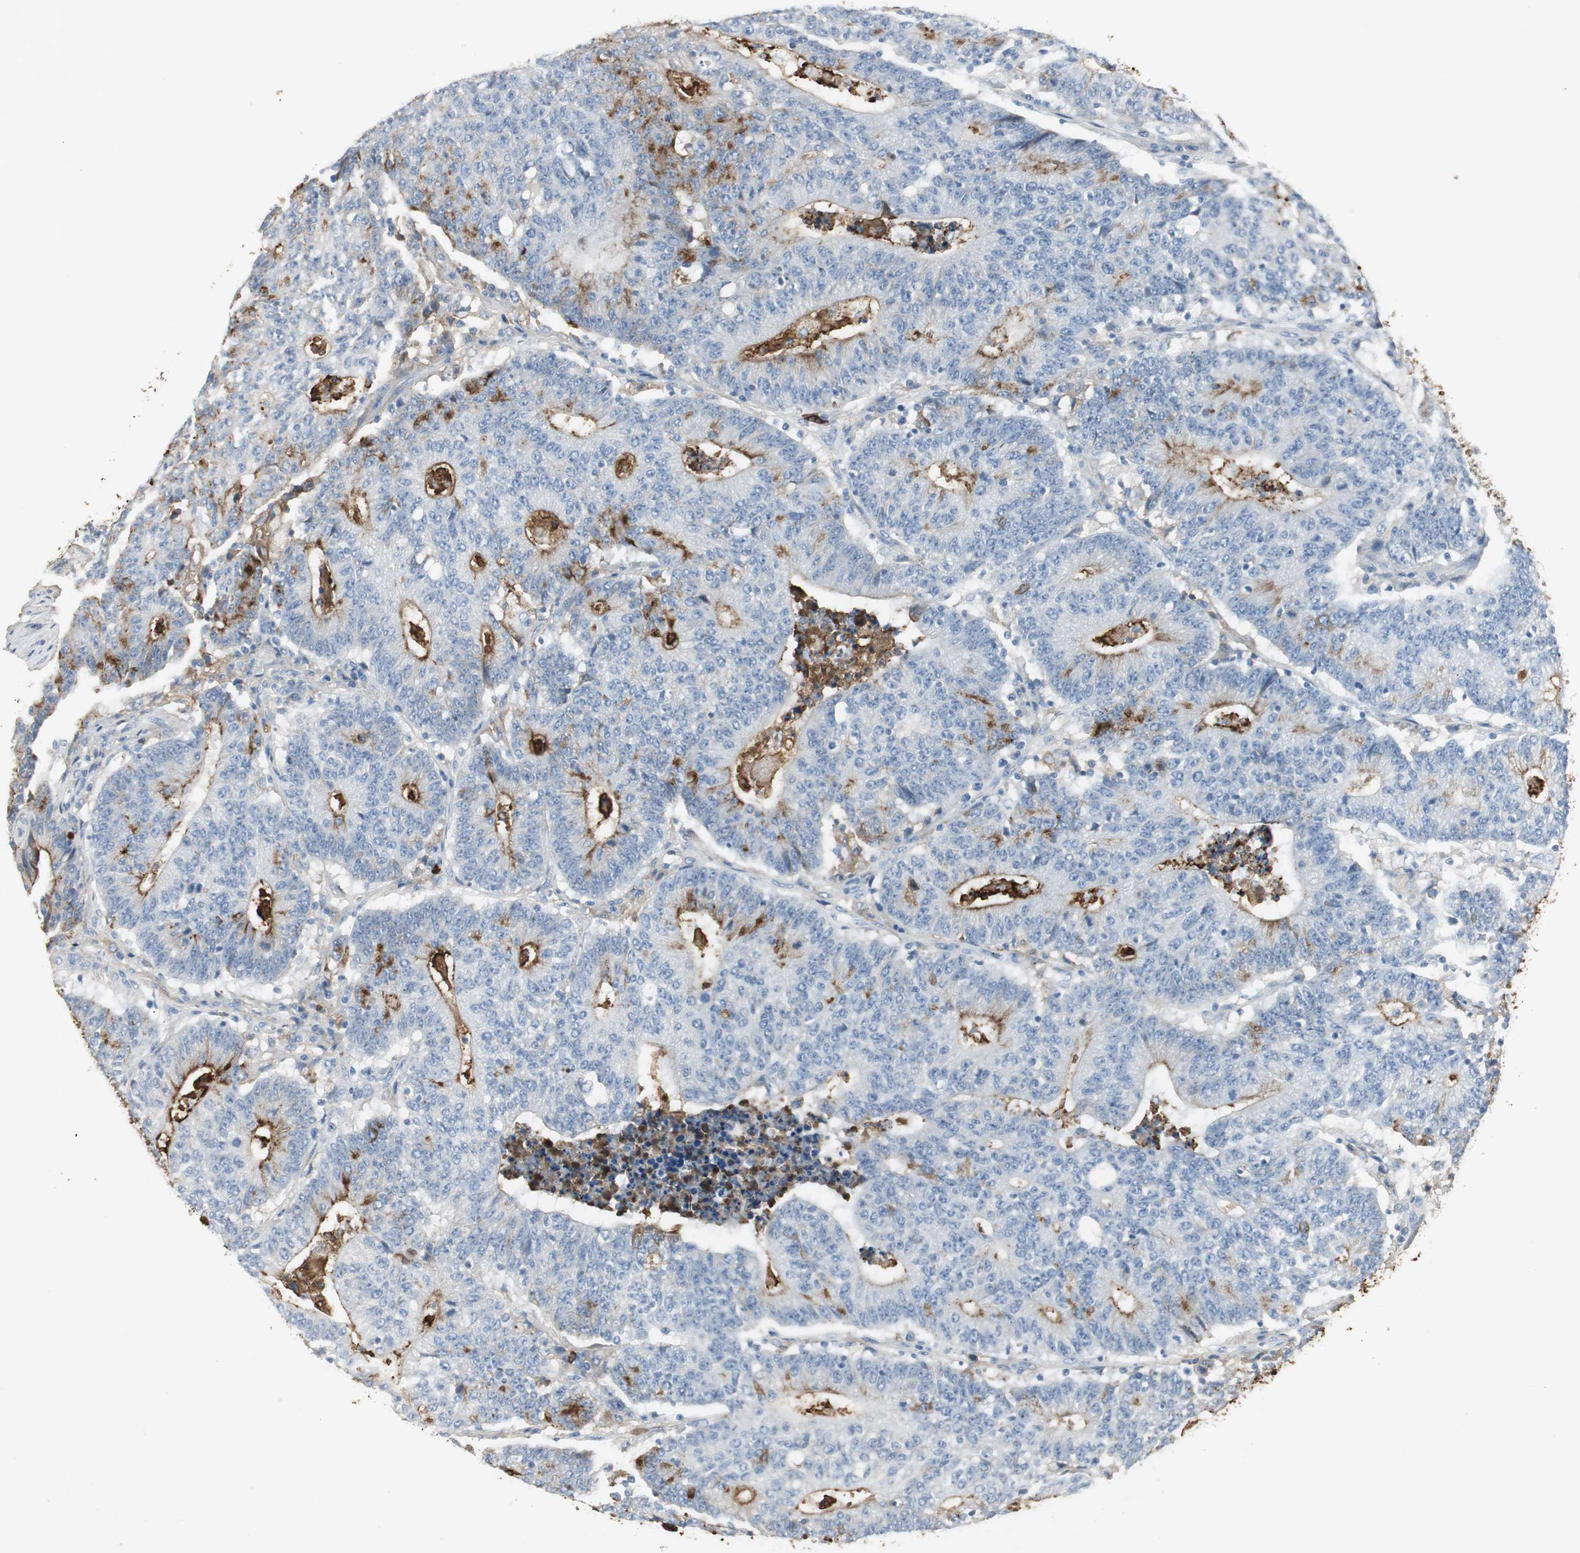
{"staining": {"intensity": "negative", "quantity": "none", "location": "none"}, "tissue": "colorectal cancer", "cell_type": "Tumor cells", "image_type": "cancer", "snomed": [{"axis": "morphology", "description": "Normal tissue, NOS"}, {"axis": "morphology", "description": "Adenocarcinoma, NOS"}, {"axis": "topography", "description": "Colon"}], "caption": "Colorectal cancer (adenocarcinoma) was stained to show a protein in brown. There is no significant expression in tumor cells.", "gene": "IGHA1", "patient": {"sex": "female", "age": 75}}